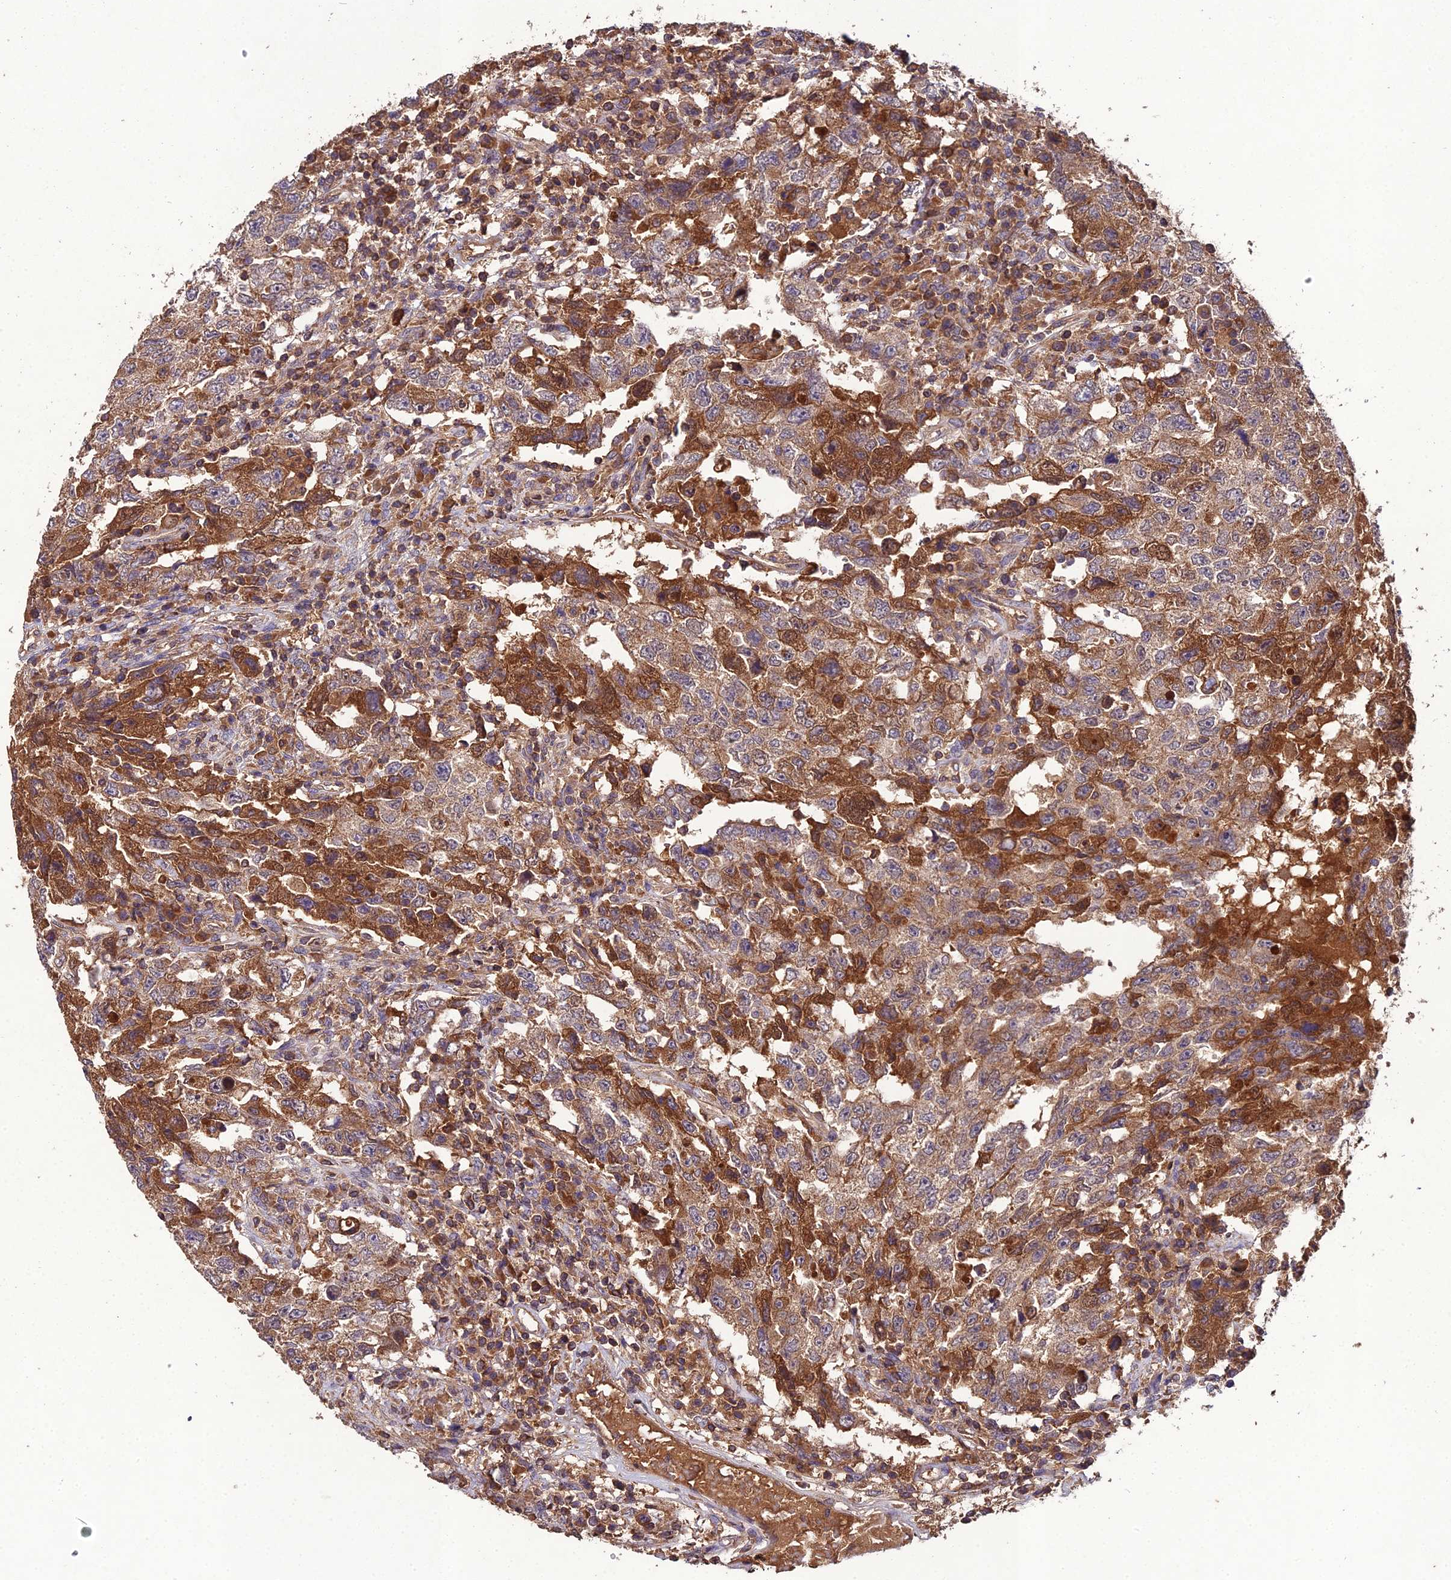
{"staining": {"intensity": "strong", "quantity": "<25%", "location": "cytoplasmic/membranous"}, "tissue": "testis cancer", "cell_type": "Tumor cells", "image_type": "cancer", "snomed": [{"axis": "morphology", "description": "Carcinoma, Embryonal, NOS"}, {"axis": "topography", "description": "Testis"}], "caption": "Tumor cells reveal strong cytoplasmic/membranous expression in approximately <25% of cells in testis cancer.", "gene": "TMEM258", "patient": {"sex": "male", "age": 26}}